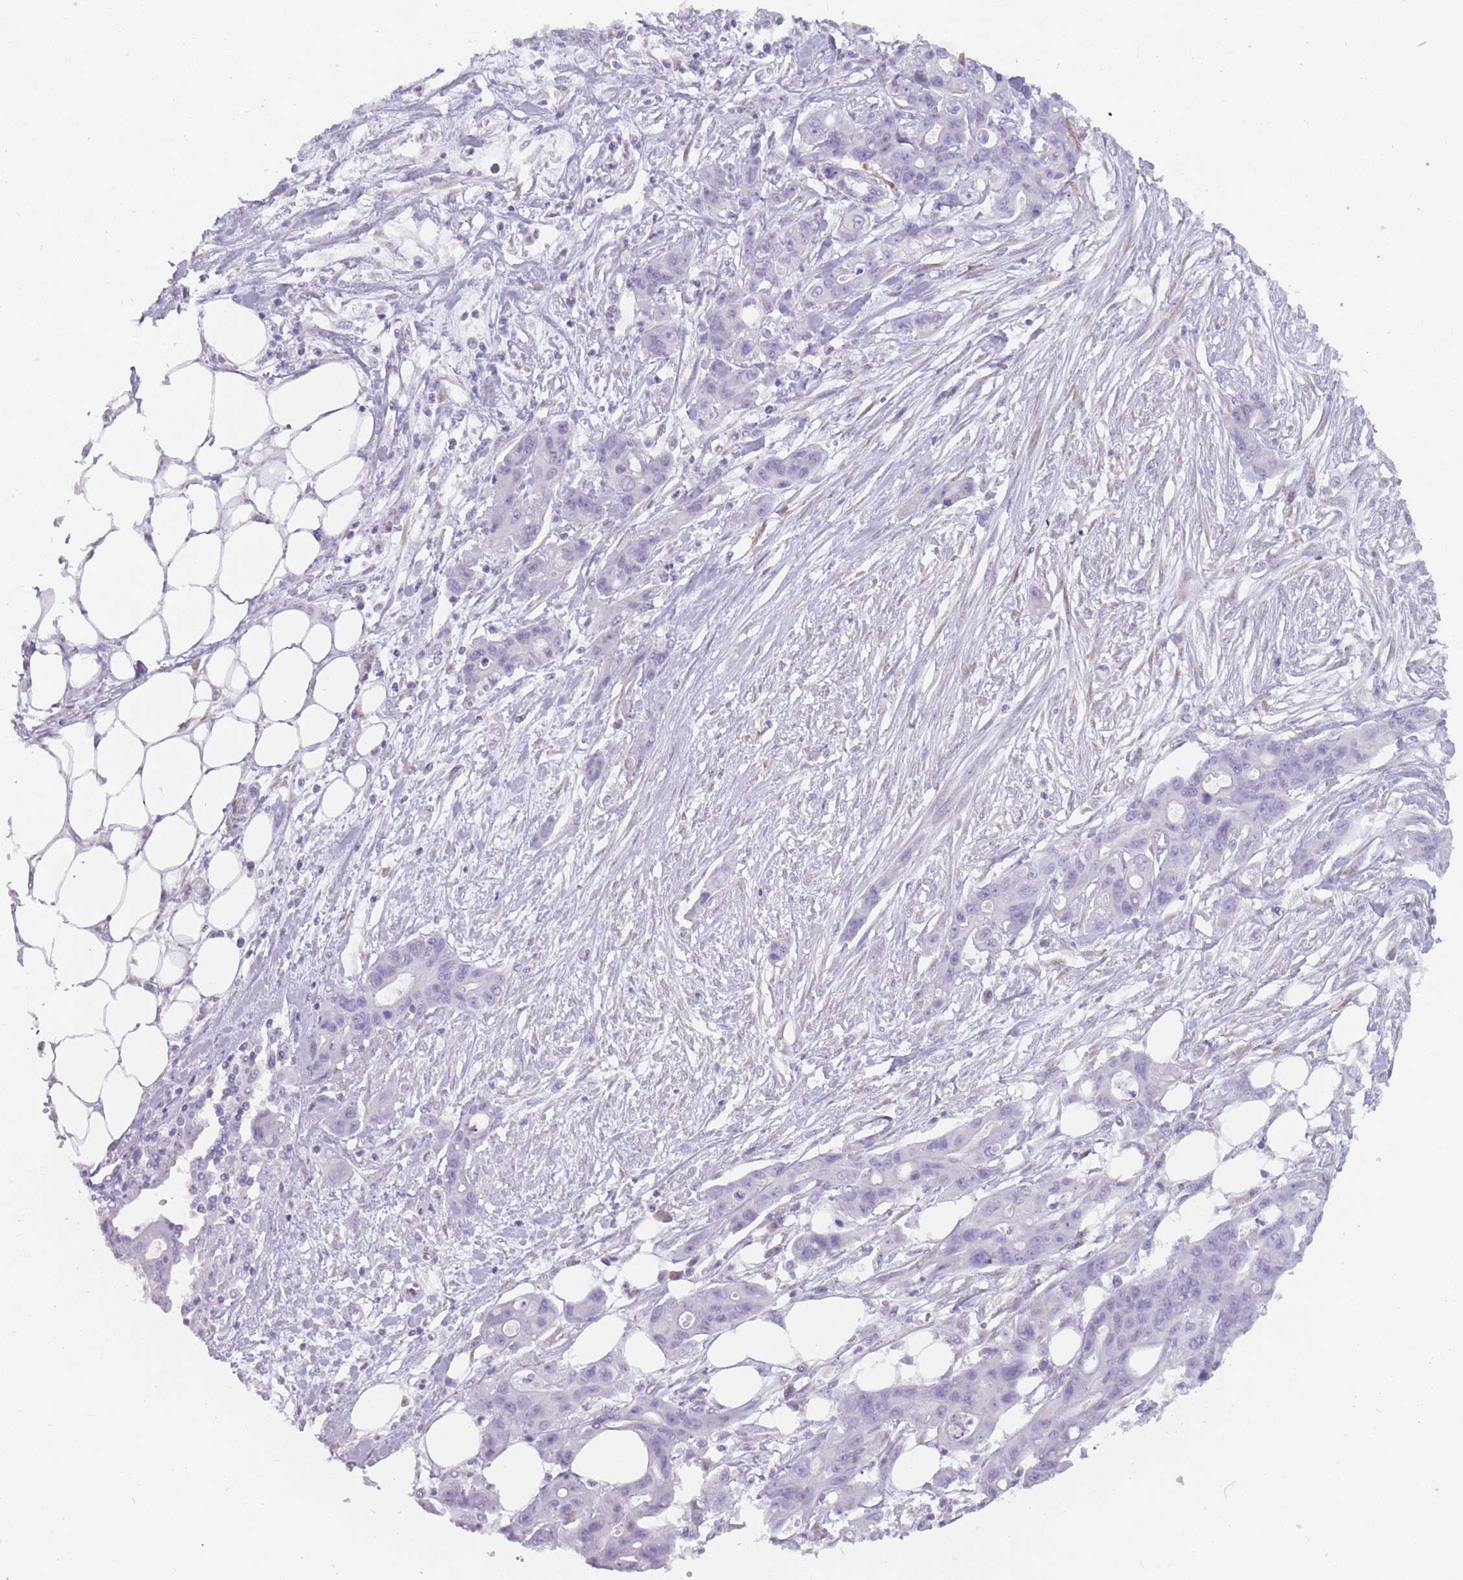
{"staining": {"intensity": "negative", "quantity": "none", "location": "none"}, "tissue": "ovarian cancer", "cell_type": "Tumor cells", "image_type": "cancer", "snomed": [{"axis": "morphology", "description": "Cystadenocarcinoma, mucinous, NOS"}, {"axis": "topography", "description": "Ovary"}], "caption": "Ovarian cancer (mucinous cystadenocarcinoma) stained for a protein using IHC demonstrates no staining tumor cells.", "gene": "DDX4", "patient": {"sex": "female", "age": 70}}